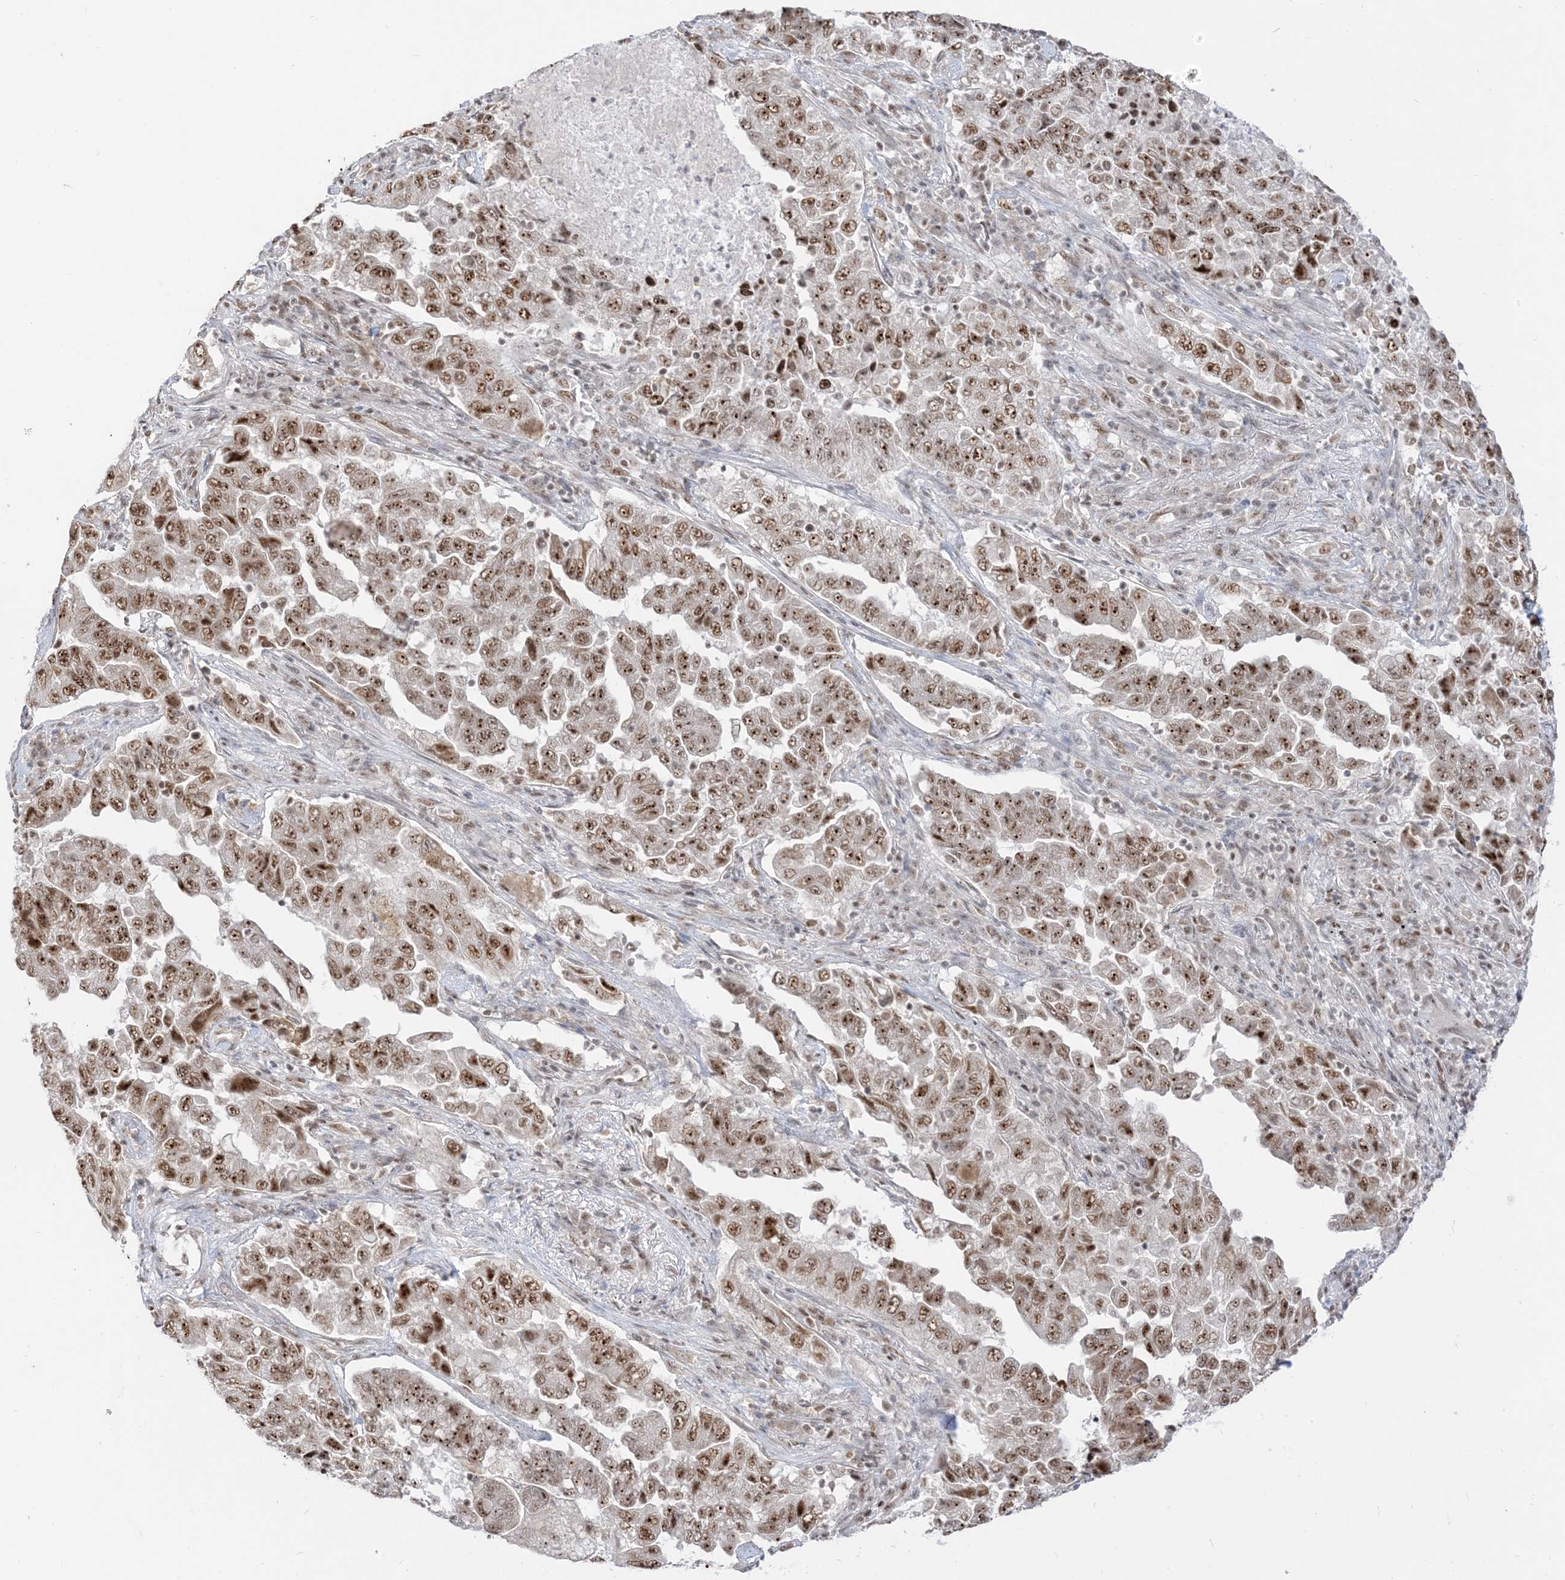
{"staining": {"intensity": "moderate", "quantity": ">75%", "location": "nuclear"}, "tissue": "lung cancer", "cell_type": "Tumor cells", "image_type": "cancer", "snomed": [{"axis": "morphology", "description": "Adenocarcinoma, NOS"}, {"axis": "topography", "description": "Lung"}], "caption": "Protein positivity by IHC demonstrates moderate nuclear staining in about >75% of tumor cells in lung cancer (adenocarcinoma). The staining was performed using DAB, with brown indicating positive protein expression. Nuclei are stained blue with hematoxylin.", "gene": "ARGLU1", "patient": {"sex": "female", "age": 51}}